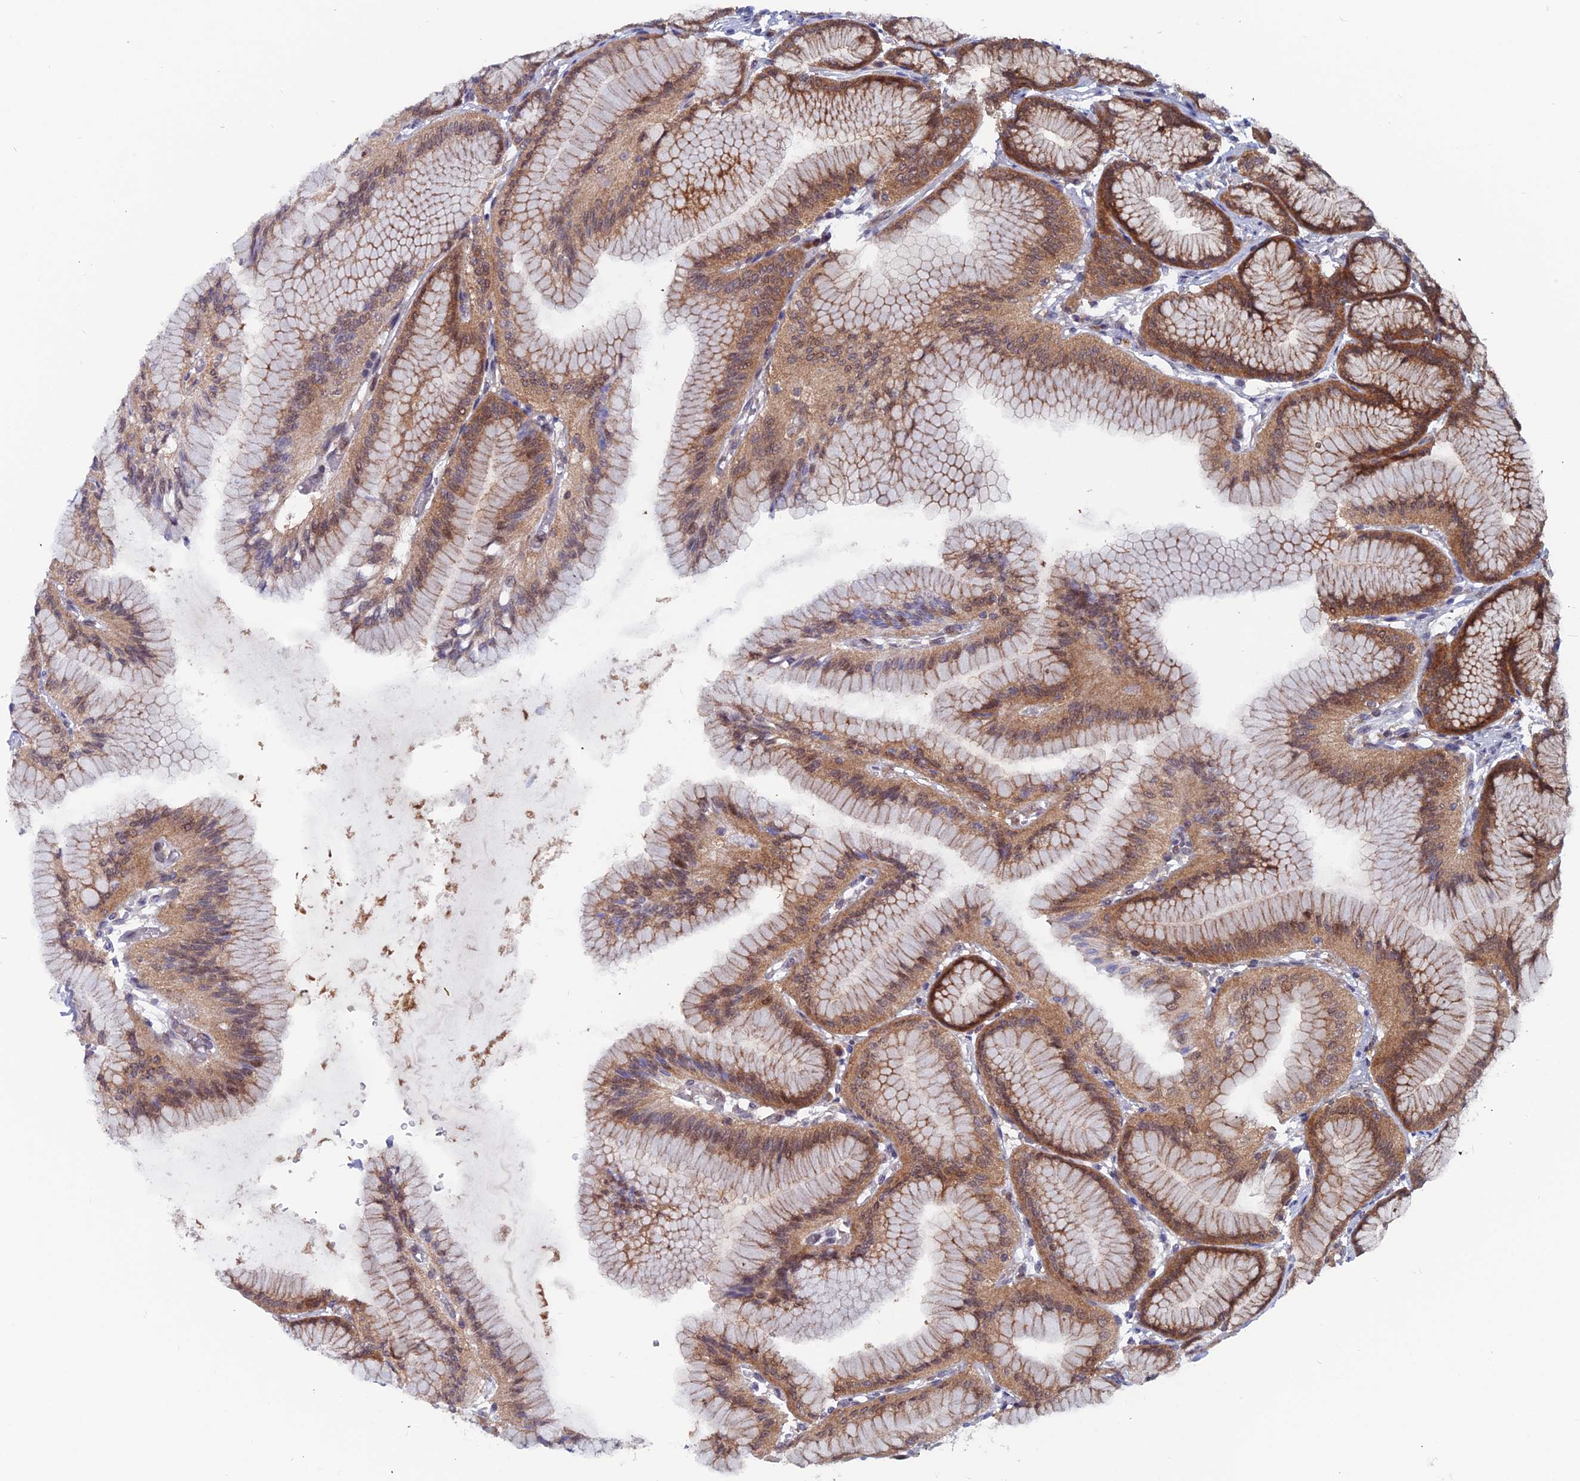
{"staining": {"intensity": "strong", "quantity": ">75%", "location": "cytoplasmic/membranous,nuclear"}, "tissue": "stomach", "cell_type": "Glandular cells", "image_type": "normal", "snomed": [{"axis": "morphology", "description": "Normal tissue, NOS"}, {"axis": "morphology", "description": "Adenocarcinoma, NOS"}, {"axis": "morphology", "description": "Adenocarcinoma, High grade"}, {"axis": "topography", "description": "Stomach, upper"}, {"axis": "topography", "description": "Stomach"}], "caption": "Immunohistochemistry histopathology image of benign stomach: human stomach stained using immunohistochemistry (IHC) reveals high levels of strong protein expression localized specifically in the cytoplasmic/membranous,nuclear of glandular cells, appearing as a cytoplasmic/membranous,nuclear brown color.", "gene": "IGBP1", "patient": {"sex": "female", "age": 65}}